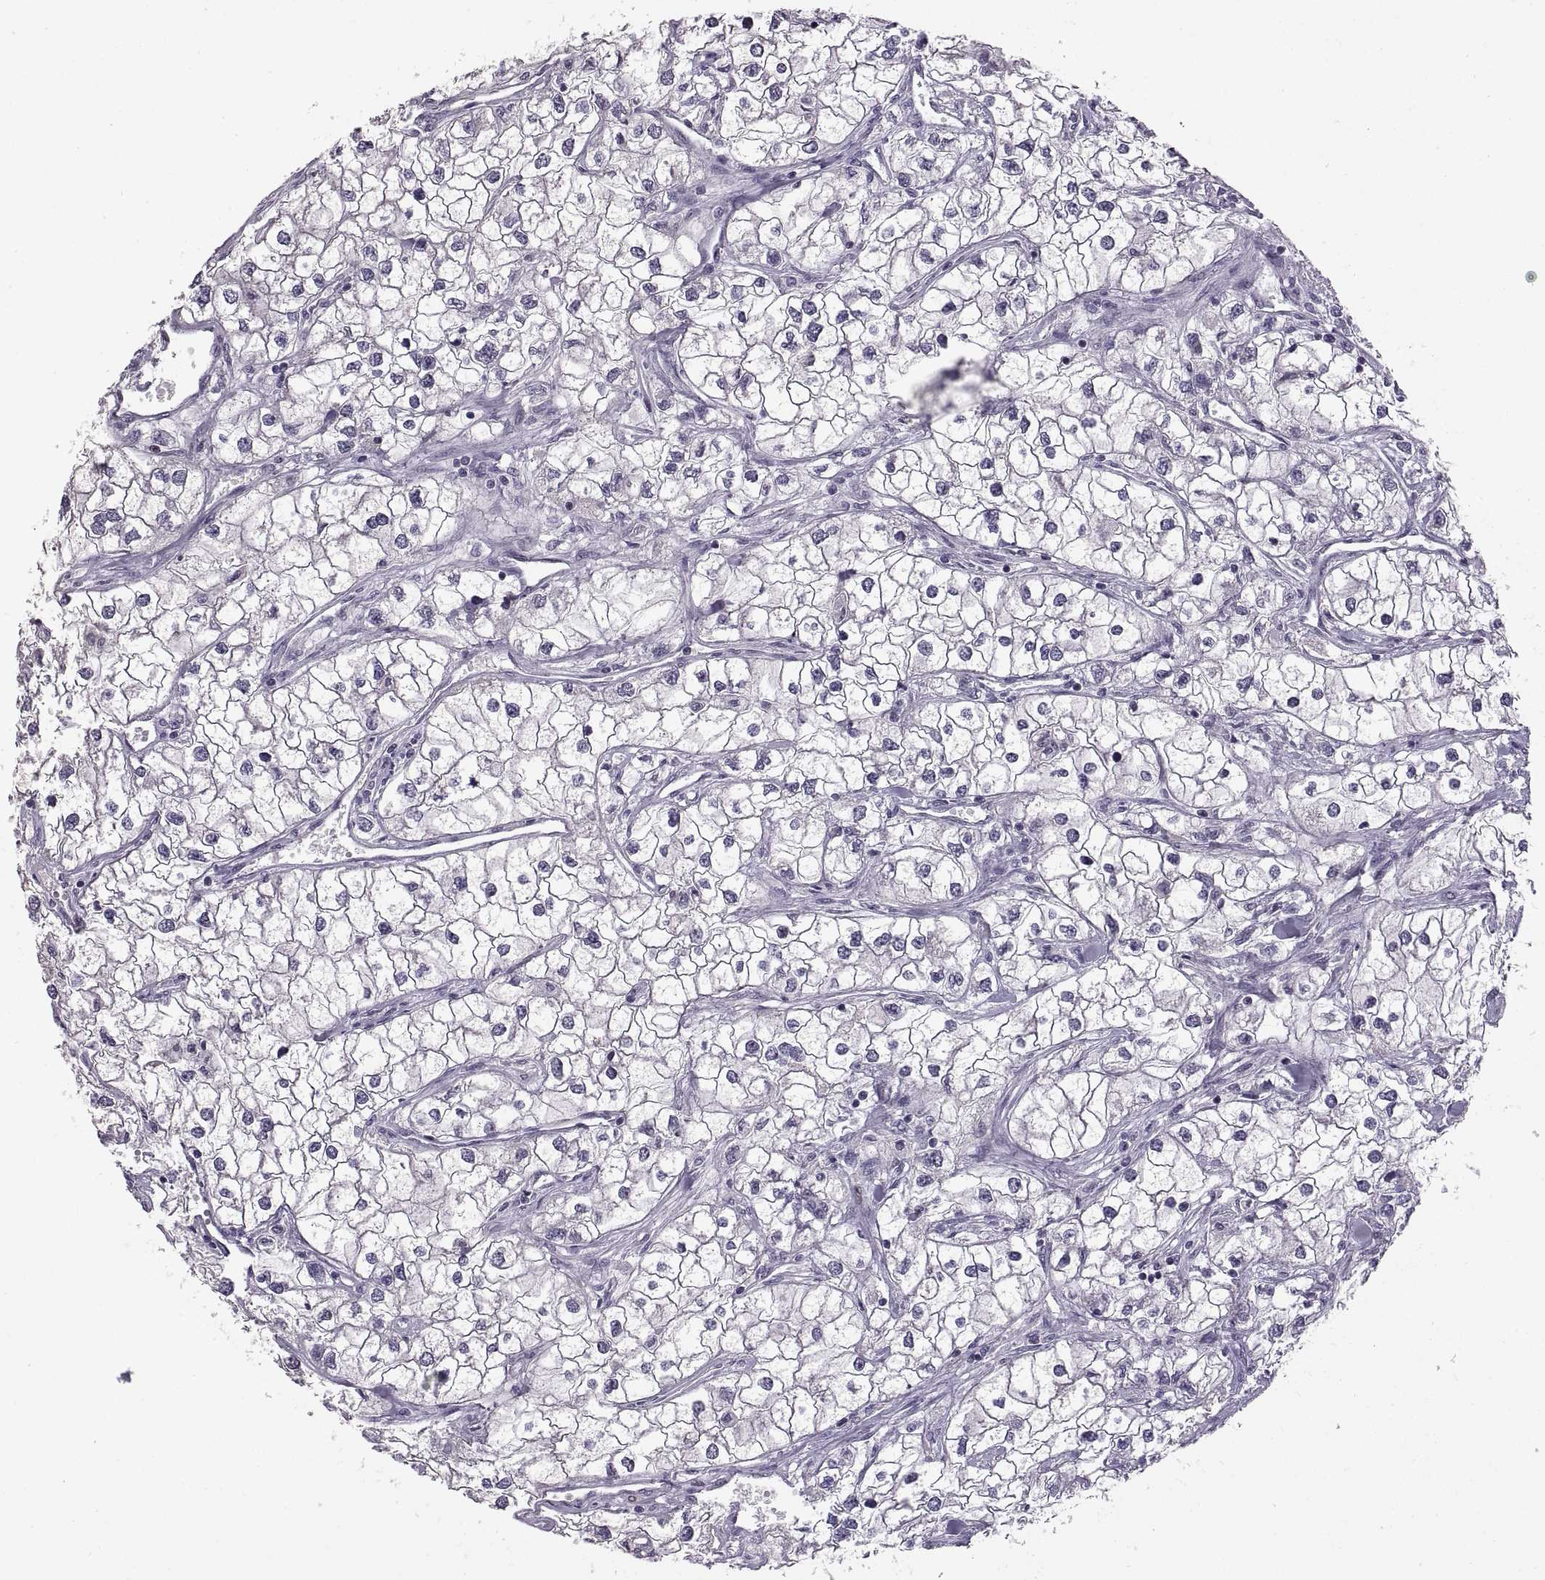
{"staining": {"intensity": "negative", "quantity": "none", "location": "none"}, "tissue": "renal cancer", "cell_type": "Tumor cells", "image_type": "cancer", "snomed": [{"axis": "morphology", "description": "Adenocarcinoma, NOS"}, {"axis": "topography", "description": "Kidney"}], "caption": "High power microscopy photomicrograph of an IHC image of renal cancer (adenocarcinoma), revealing no significant expression in tumor cells. (DAB IHC with hematoxylin counter stain).", "gene": "NEK2", "patient": {"sex": "male", "age": 59}}